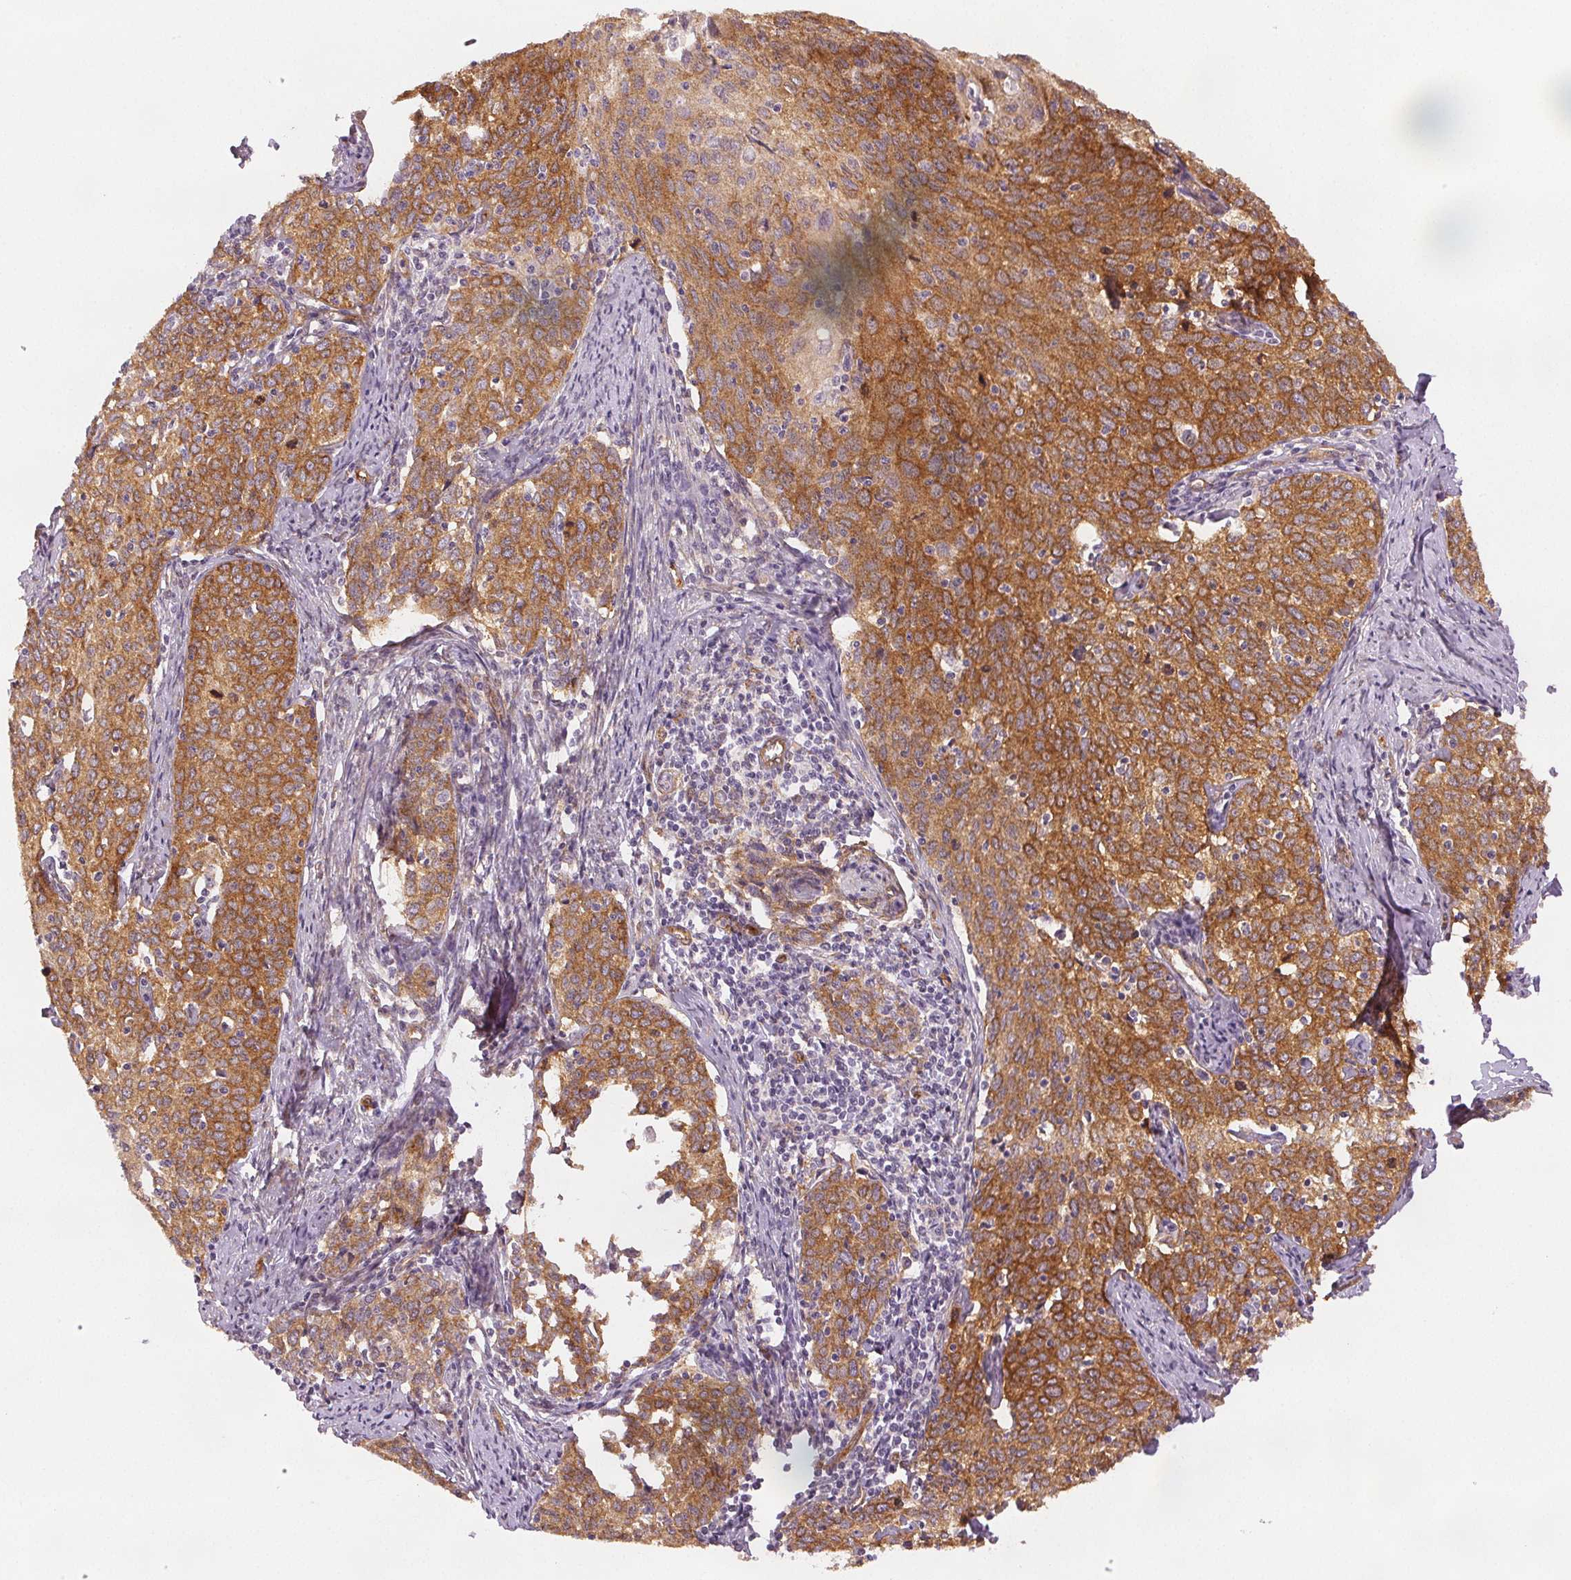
{"staining": {"intensity": "moderate", "quantity": ">75%", "location": "cytoplasmic/membranous"}, "tissue": "cervical cancer", "cell_type": "Tumor cells", "image_type": "cancer", "snomed": [{"axis": "morphology", "description": "Squamous cell carcinoma, NOS"}, {"axis": "topography", "description": "Cervix"}], "caption": "Tumor cells reveal medium levels of moderate cytoplasmic/membranous staining in approximately >75% of cells in human cervical cancer. Using DAB (3,3'-diaminobenzidine) (brown) and hematoxylin (blue) stains, captured at high magnification using brightfield microscopy.", "gene": "DIAPH2", "patient": {"sex": "female", "age": 62}}